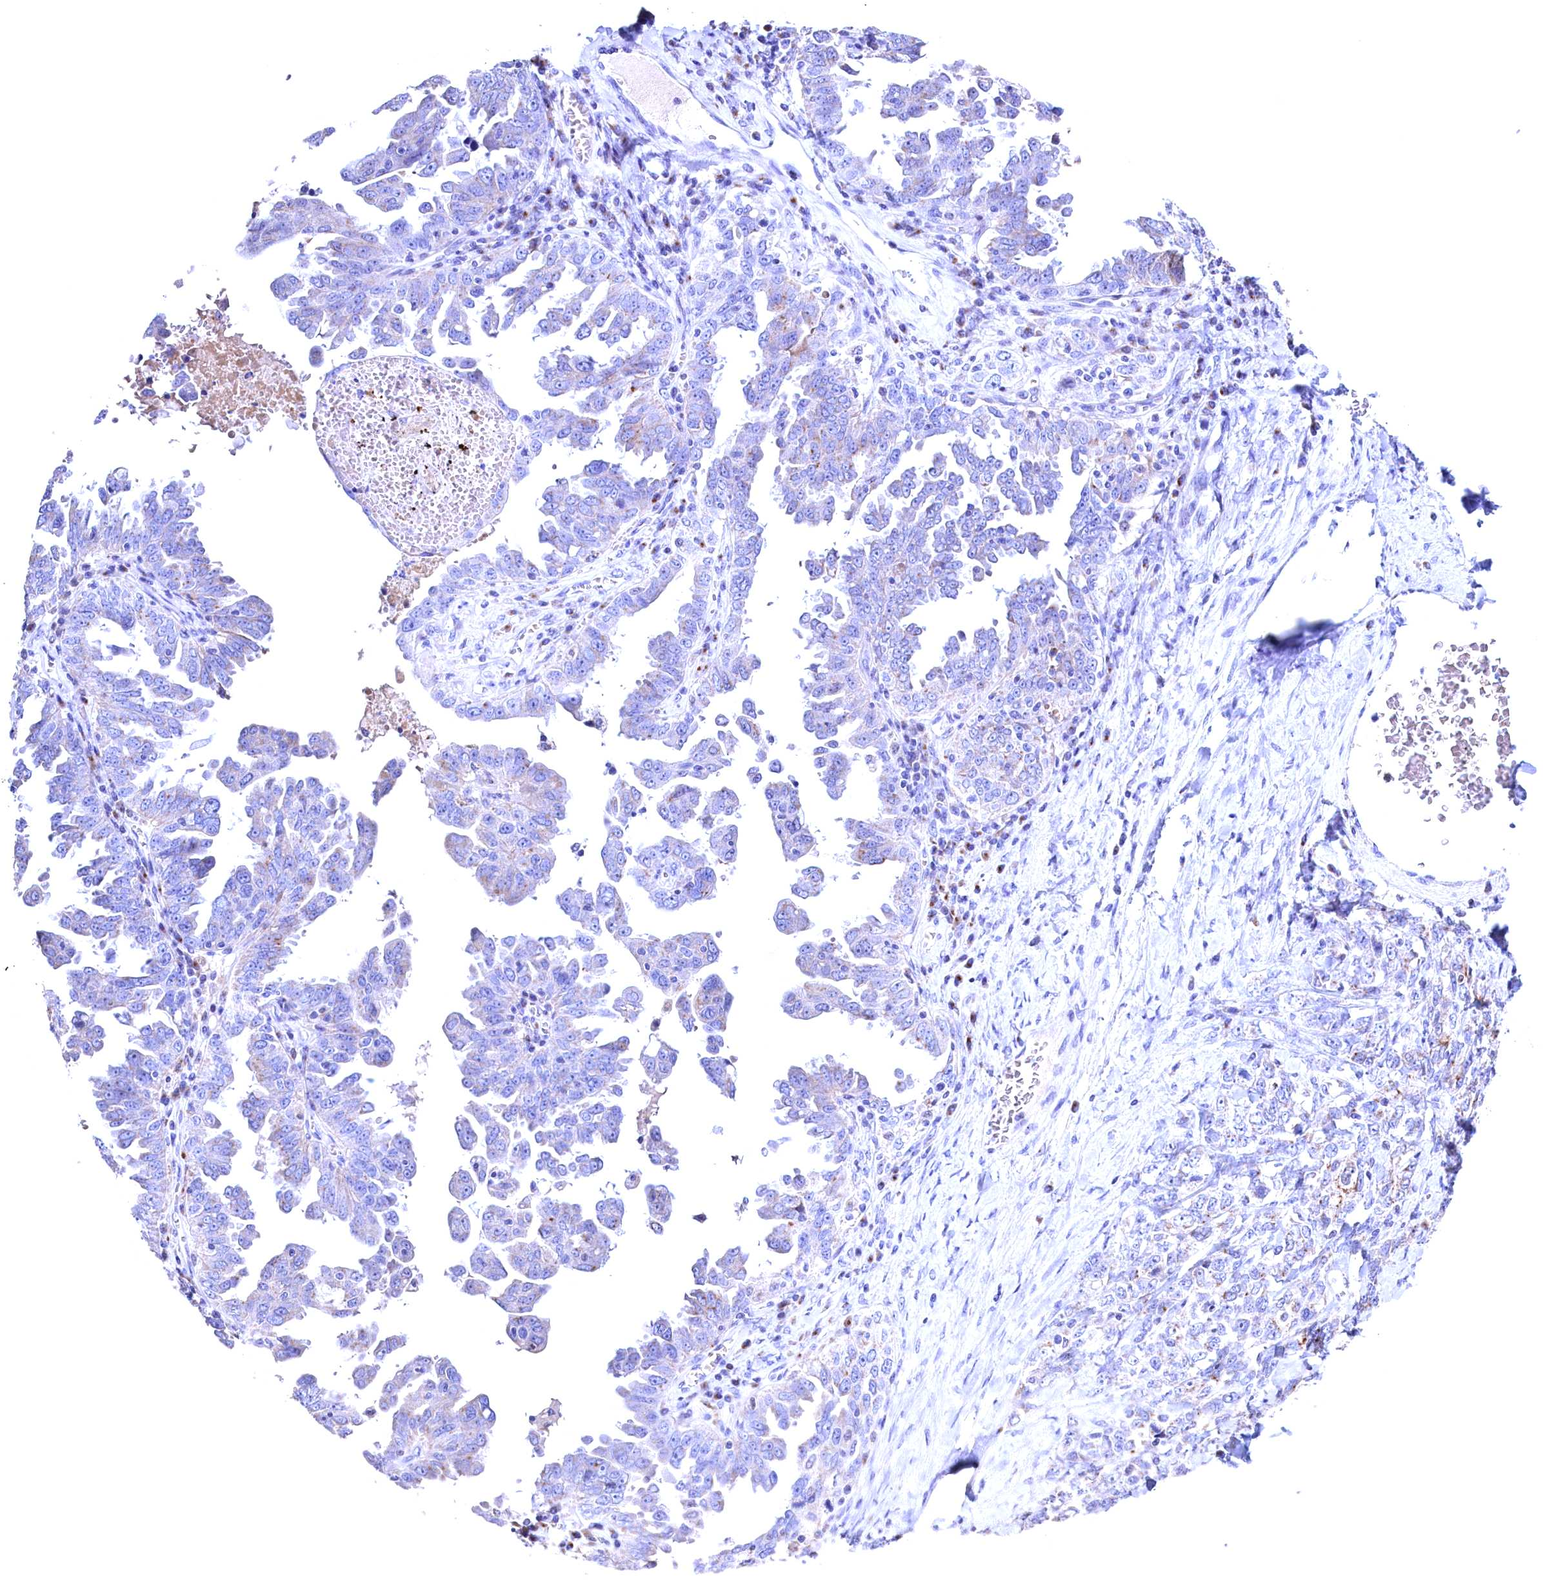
{"staining": {"intensity": "negative", "quantity": "none", "location": "none"}, "tissue": "ovarian cancer", "cell_type": "Tumor cells", "image_type": "cancer", "snomed": [{"axis": "morphology", "description": "Carcinoma, endometroid"}, {"axis": "topography", "description": "Ovary"}], "caption": "This is an immunohistochemistry (IHC) micrograph of human ovarian cancer. There is no expression in tumor cells.", "gene": "GPR108", "patient": {"sex": "female", "age": 62}}